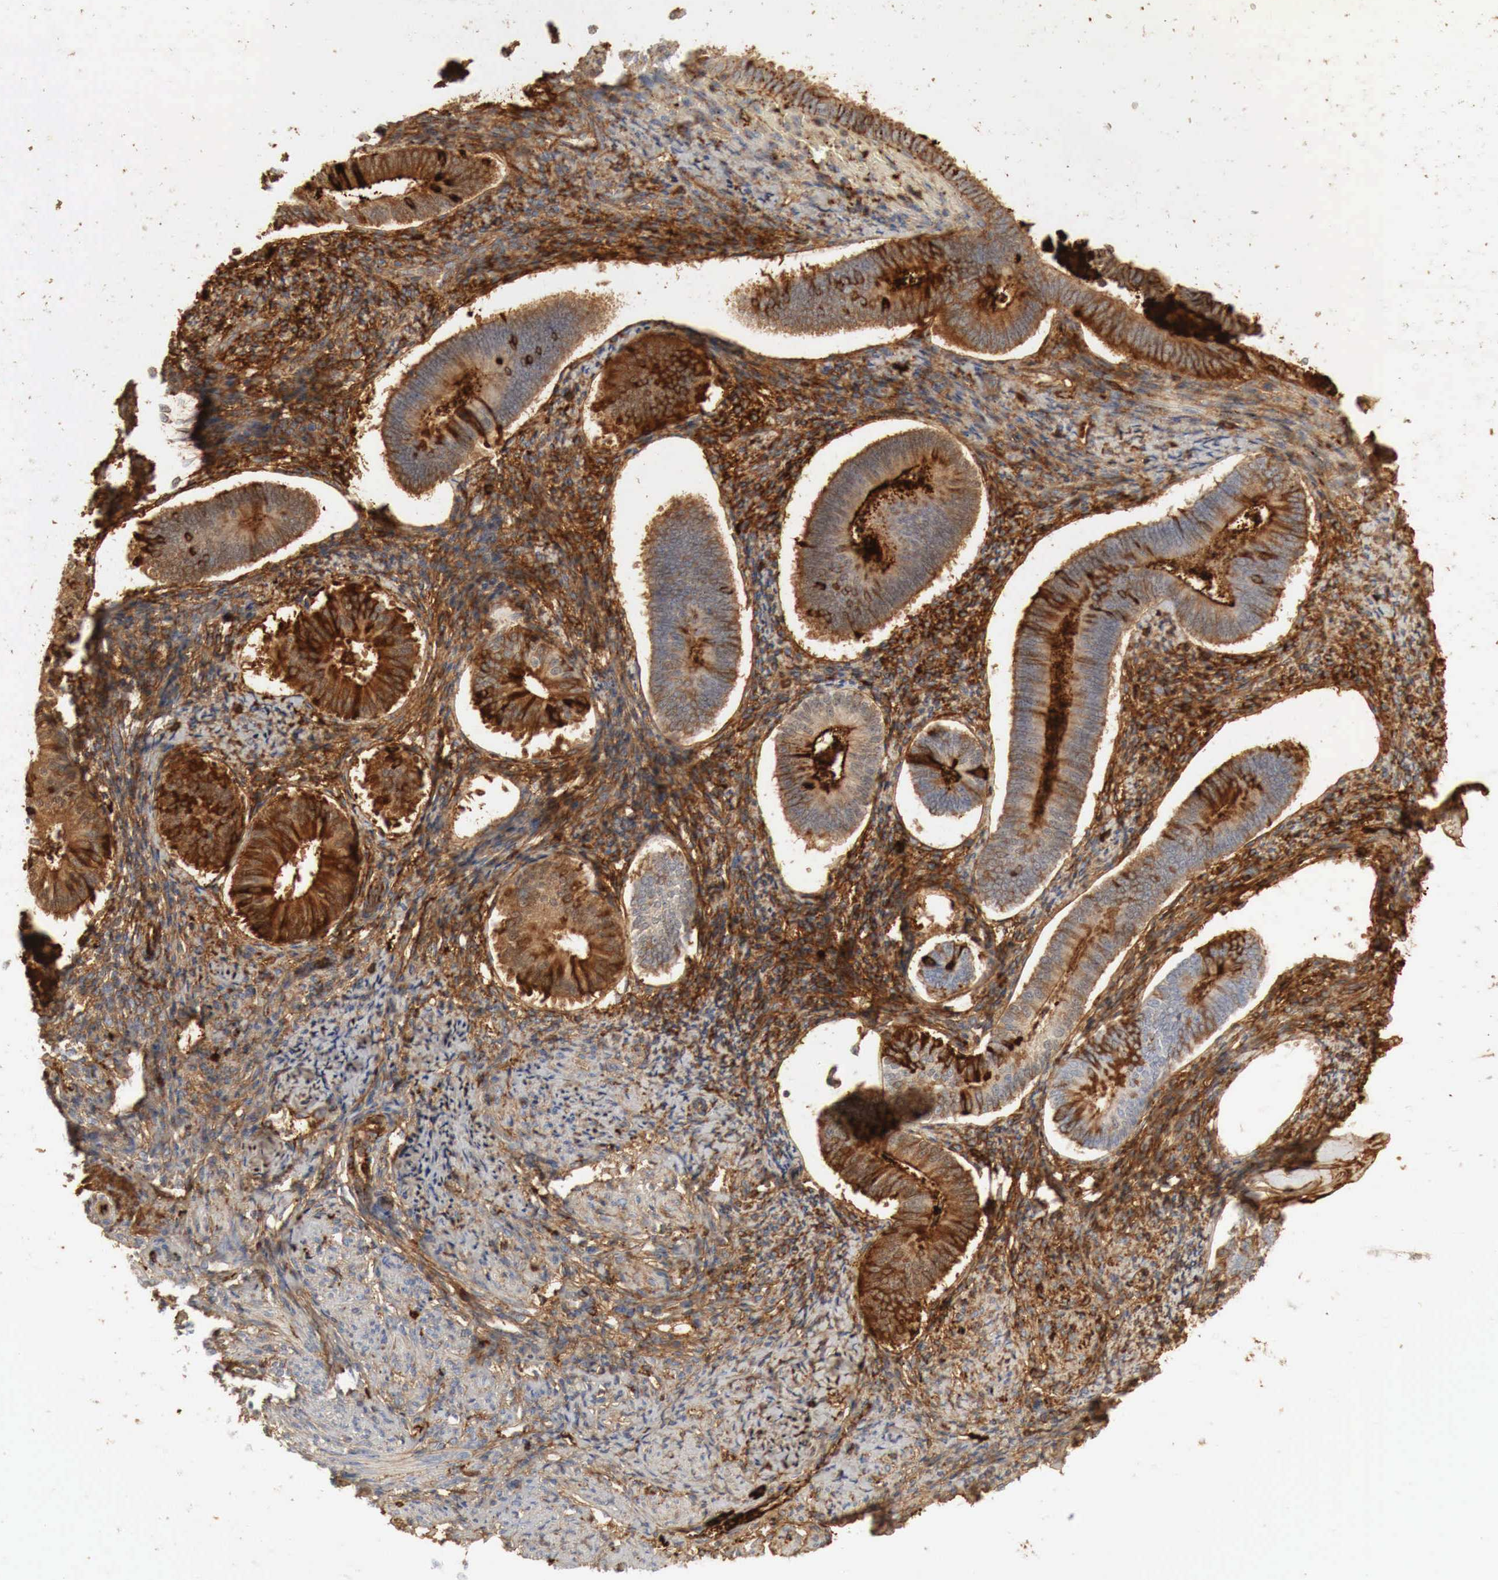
{"staining": {"intensity": "negative", "quantity": "none", "location": "none"}, "tissue": "endometrium", "cell_type": "Cells in endometrial stroma", "image_type": "normal", "snomed": [{"axis": "morphology", "description": "Normal tissue, NOS"}, {"axis": "topography", "description": "Endometrium"}], "caption": "This photomicrograph is of benign endometrium stained with immunohistochemistry to label a protein in brown with the nuclei are counter-stained blue. There is no expression in cells in endometrial stroma.", "gene": "IGLC3", "patient": {"sex": "female", "age": 82}}